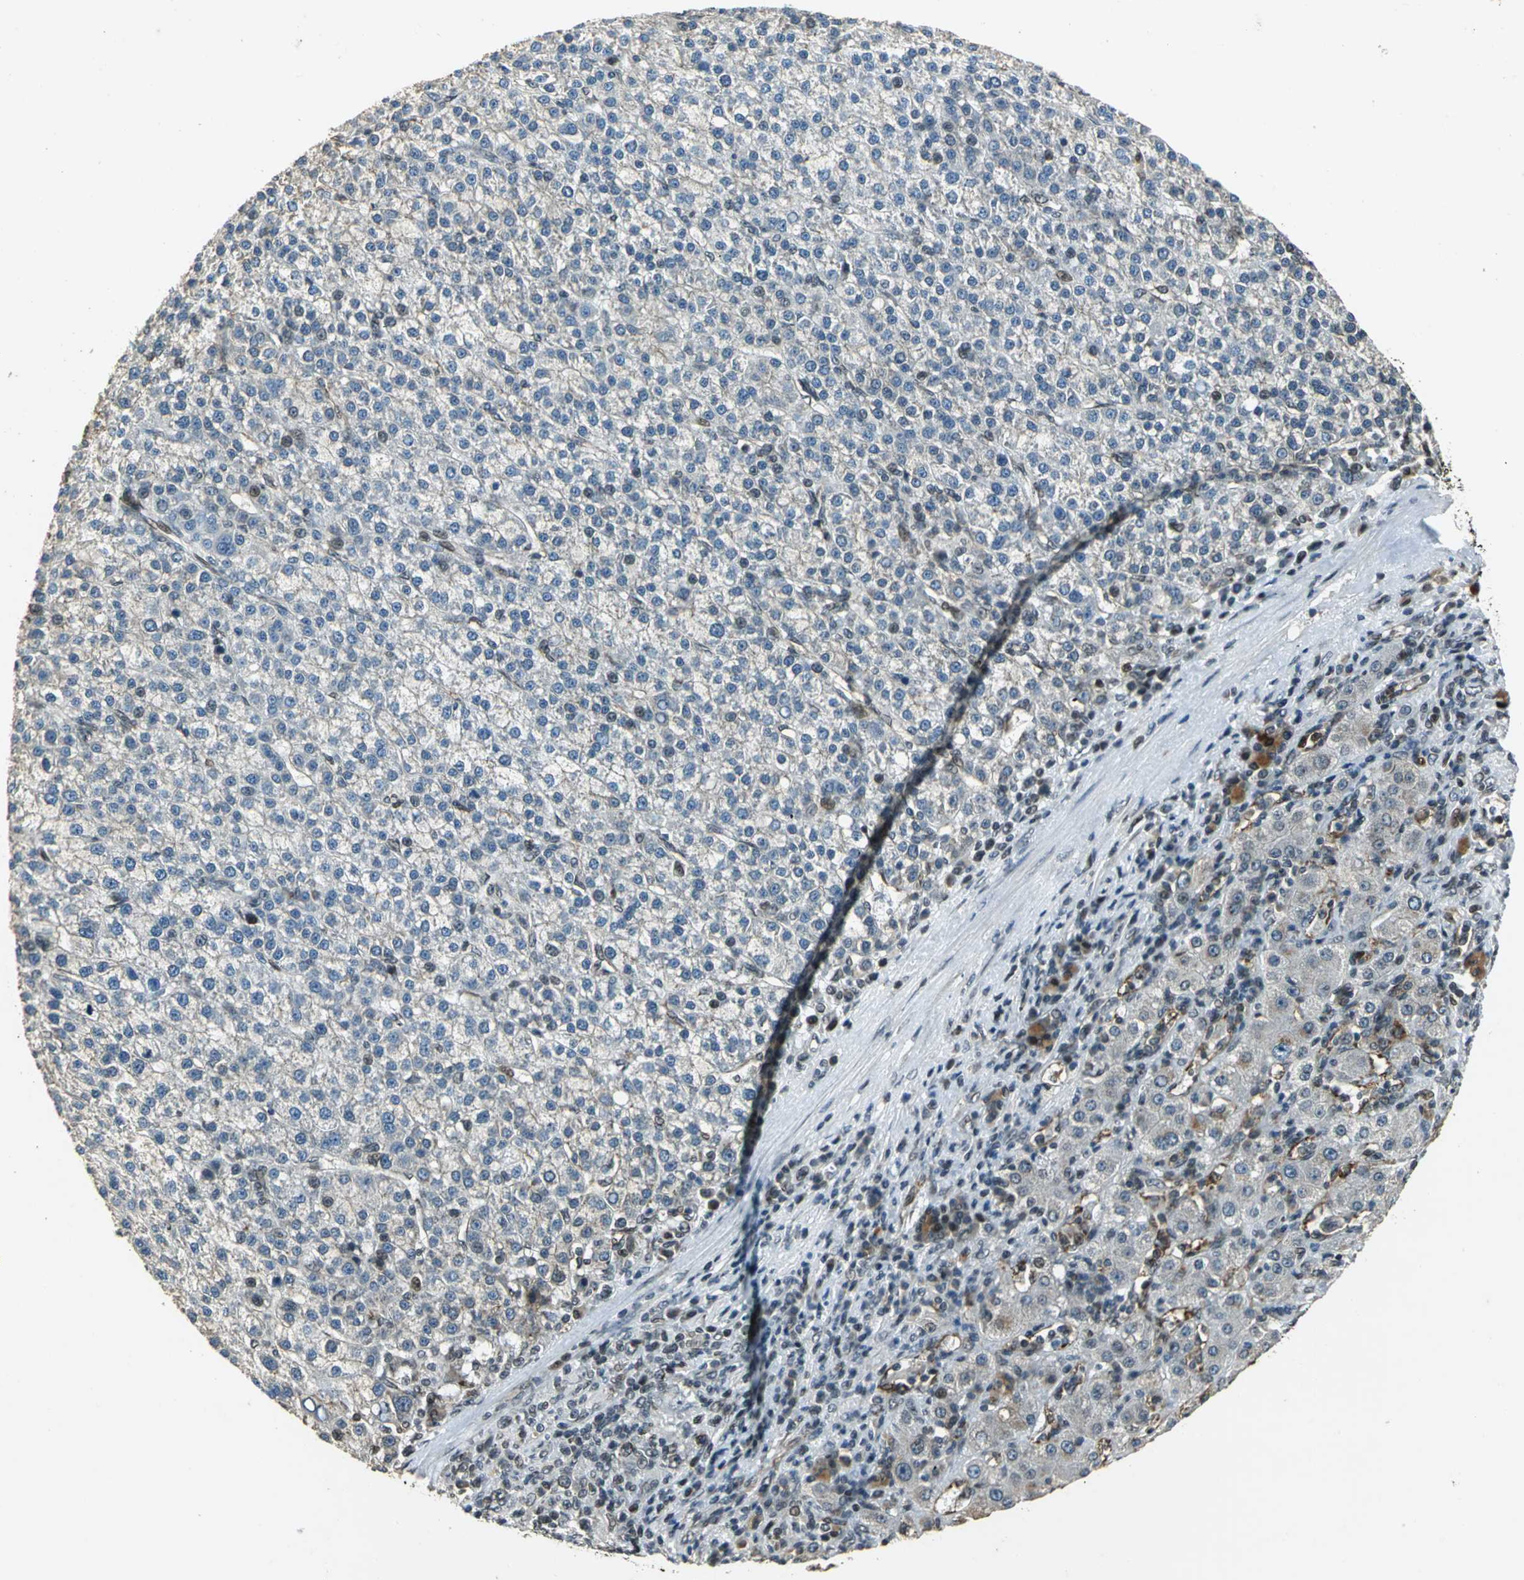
{"staining": {"intensity": "moderate", "quantity": "<25%", "location": "cytoplasmic/membranous,nuclear"}, "tissue": "liver cancer", "cell_type": "Tumor cells", "image_type": "cancer", "snomed": [{"axis": "morphology", "description": "Carcinoma, Hepatocellular, NOS"}, {"axis": "topography", "description": "Liver"}], "caption": "IHC staining of liver cancer, which exhibits low levels of moderate cytoplasmic/membranous and nuclear expression in approximately <25% of tumor cells indicating moderate cytoplasmic/membranous and nuclear protein positivity. The staining was performed using DAB (3,3'-diaminobenzidine) (brown) for protein detection and nuclei were counterstained in hematoxylin (blue).", "gene": "BRIP1", "patient": {"sex": "female", "age": 58}}